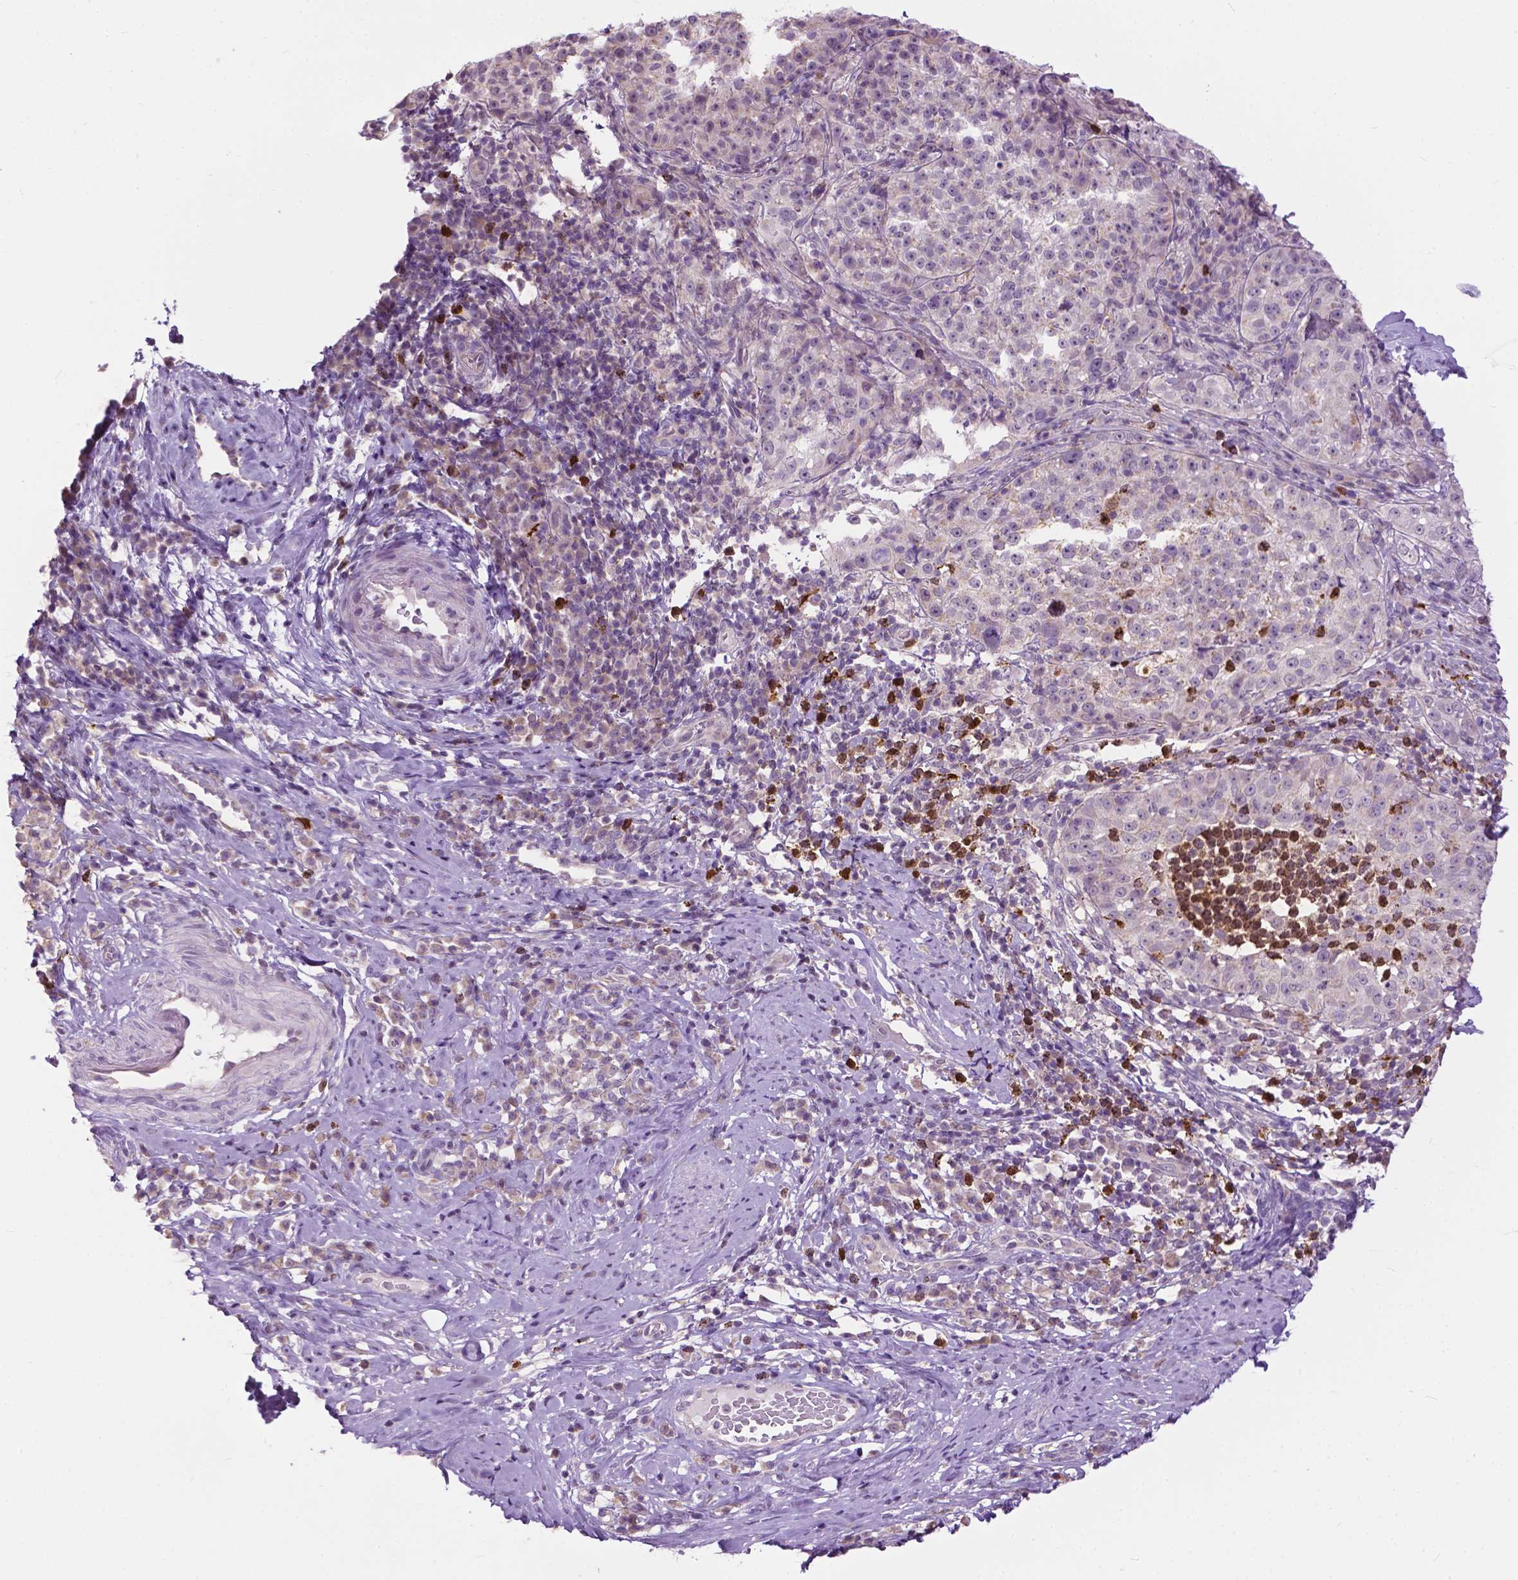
{"staining": {"intensity": "negative", "quantity": "none", "location": "none"}, "tissue": "cervical cancer", "cell_type": "Tumor cells", "image_type": "cancer", "snomed": [{"axis": "morphology", "description": "Squamous cell carcinoma, NOS"}, {"axis": "topography", "description": "Cervix"}], "caption": "Immunohistochemistry of cervical squamous cell carcinoma displays no expression in tumor cells.", "gene": "TTC9B", "patient": {"sex": "female", "age": 75}}